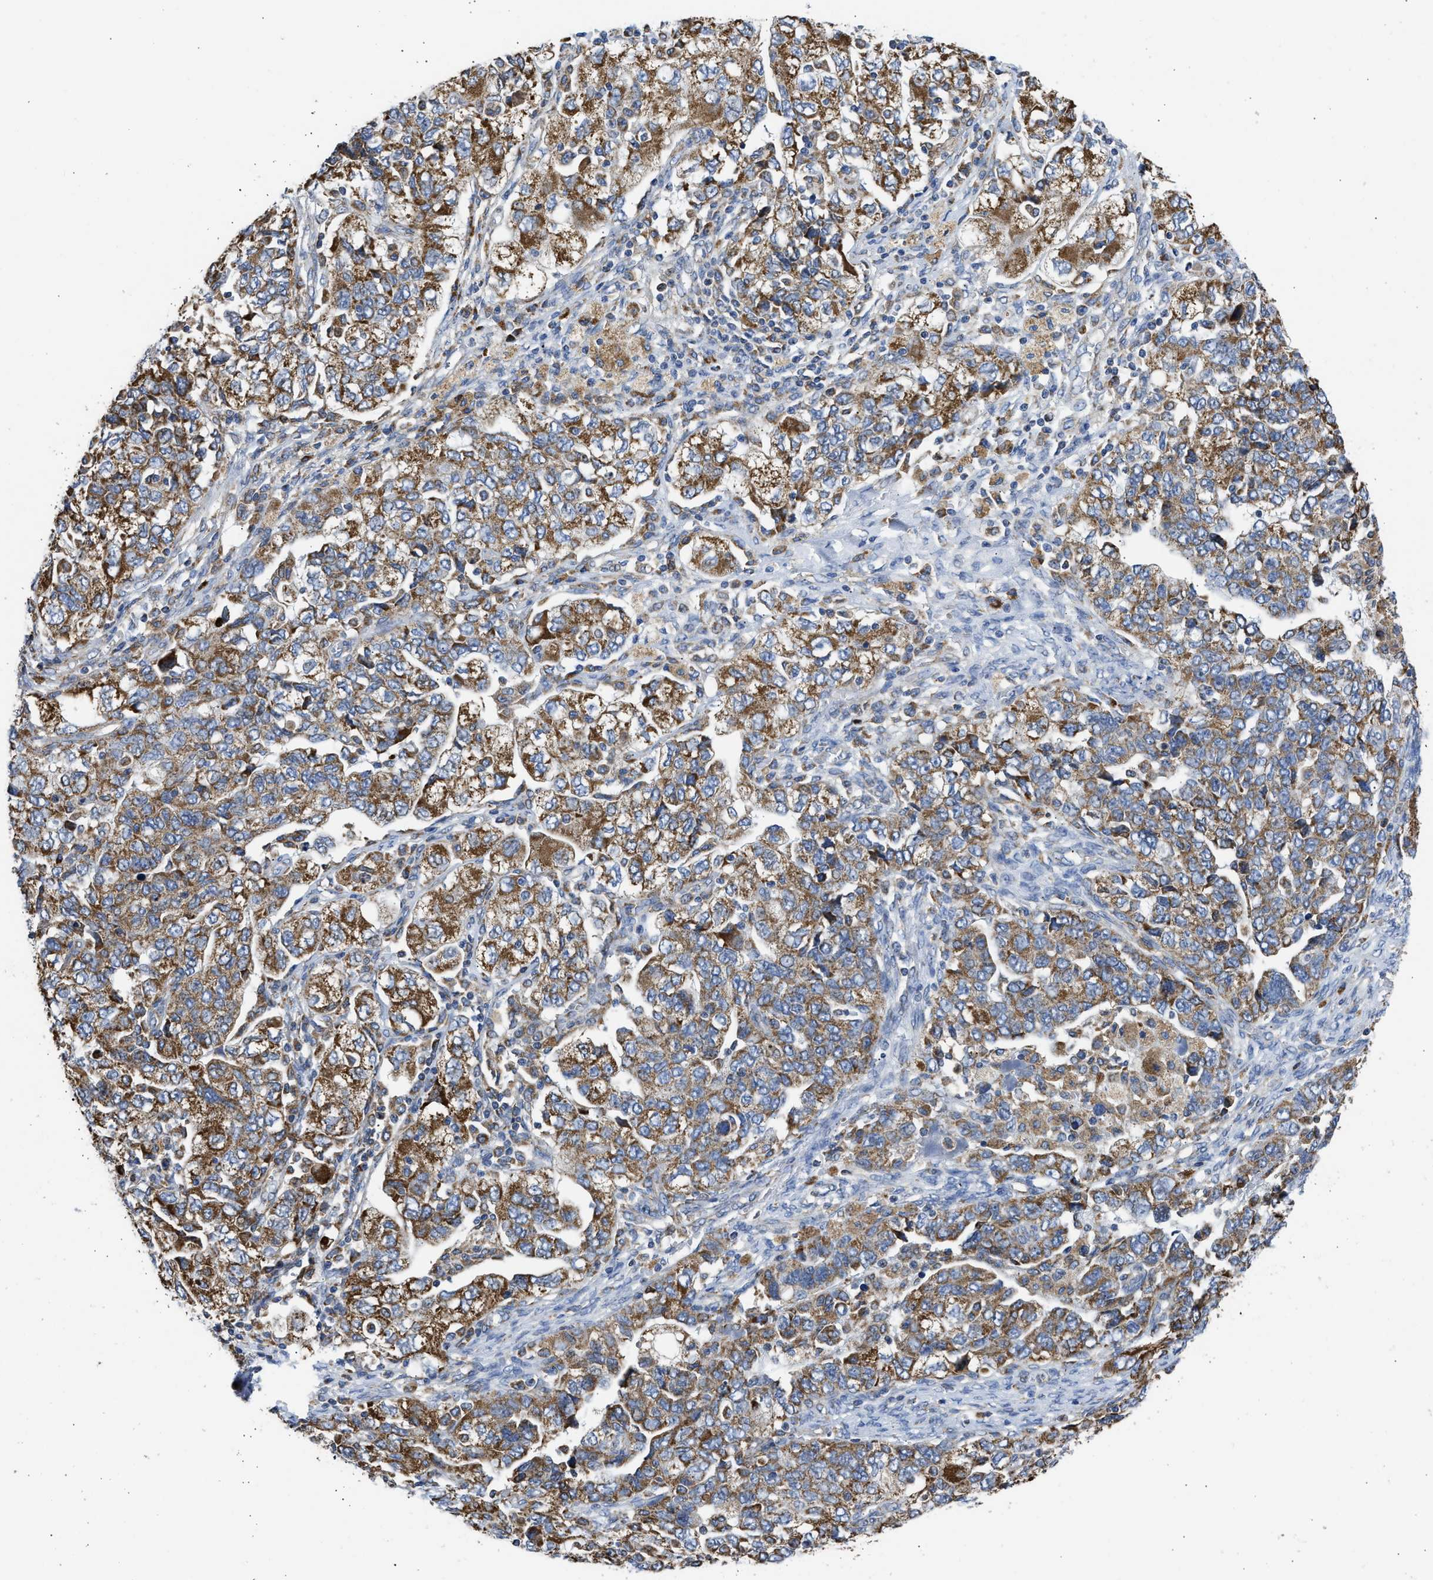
{"staining": {"intensity": "moderate", "quantity": ">75%", "location": "cytoplasmic/membranous"}, "tissue": "ovarian cancer", "cell_type": "Tumor cells", "image_type": "cancer", "snomed": [{"axis": "morphology", "description": "Carcinoma, NOS"}, {"axis": "morphology", "description": "Cystadenocarcinoma, serous, NOS"}, {"axis": "topography", "description": "Ovary"}], "caption": "Tumor cells reveal medium levels of moderate cytoplasmic/membranous staining in approximately >75% of cells in ovarian serous cystadenocarcinoma.", "gene": "CYCS", "patient": {"sex": "female", "age": 69}}